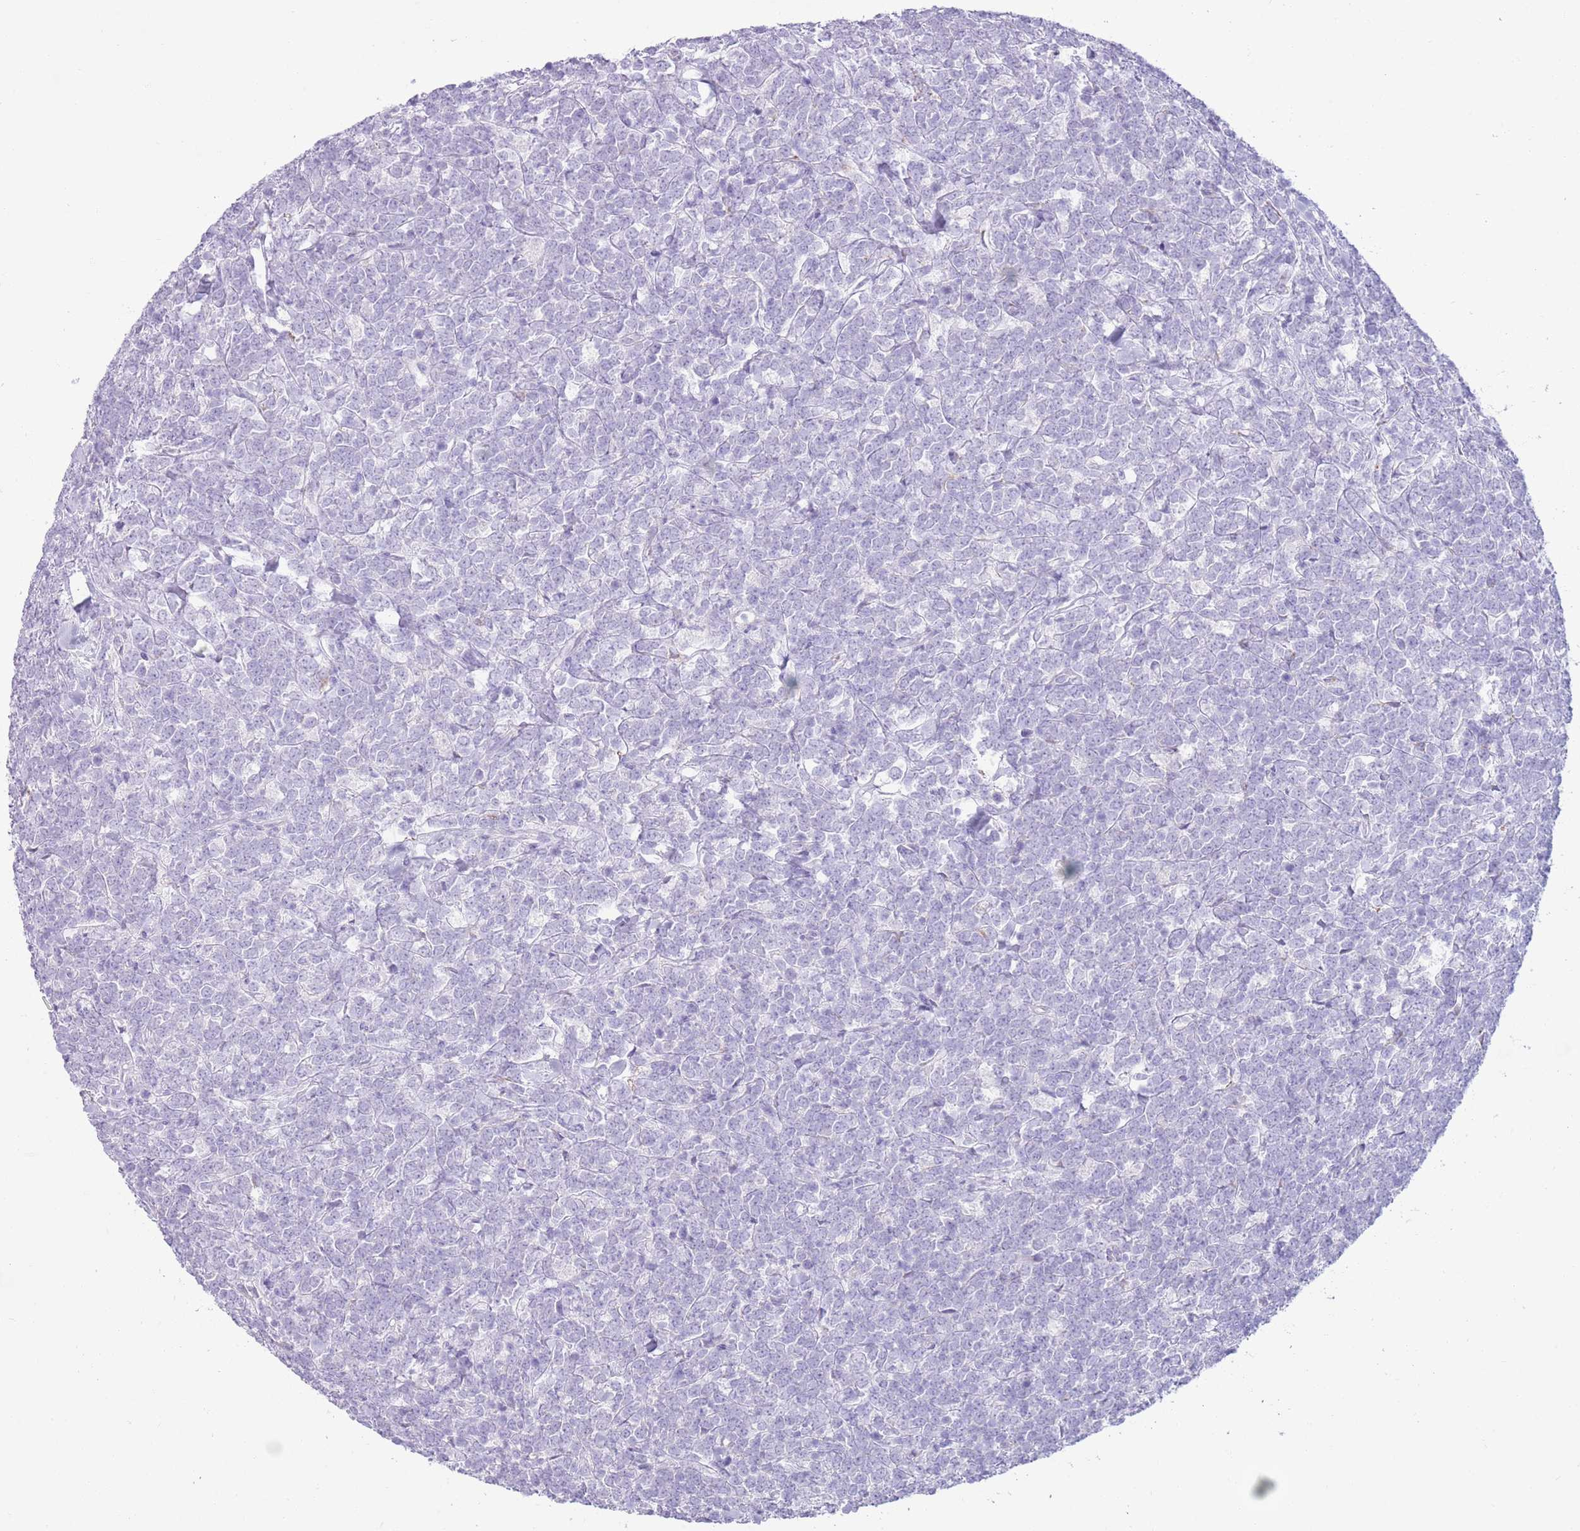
{"staining": {"intensity": "negative", "quantity": "none", "location": "none"}, "tissue": "lymphoma", "cell_type": "Tumor cells", "image_type": "cancer", "snomed": [{"axis": "morphology", "description": "Malignant lymphoma, non-Hodgkin's type, High grade"}, {"axis": "topography", "description": "Small intestine"}], "caption": "IHC of lymphoma shows no staining in tumor cells.", "gene": "LY6G5B", "patient": {"sex": "male", "age": 8}}